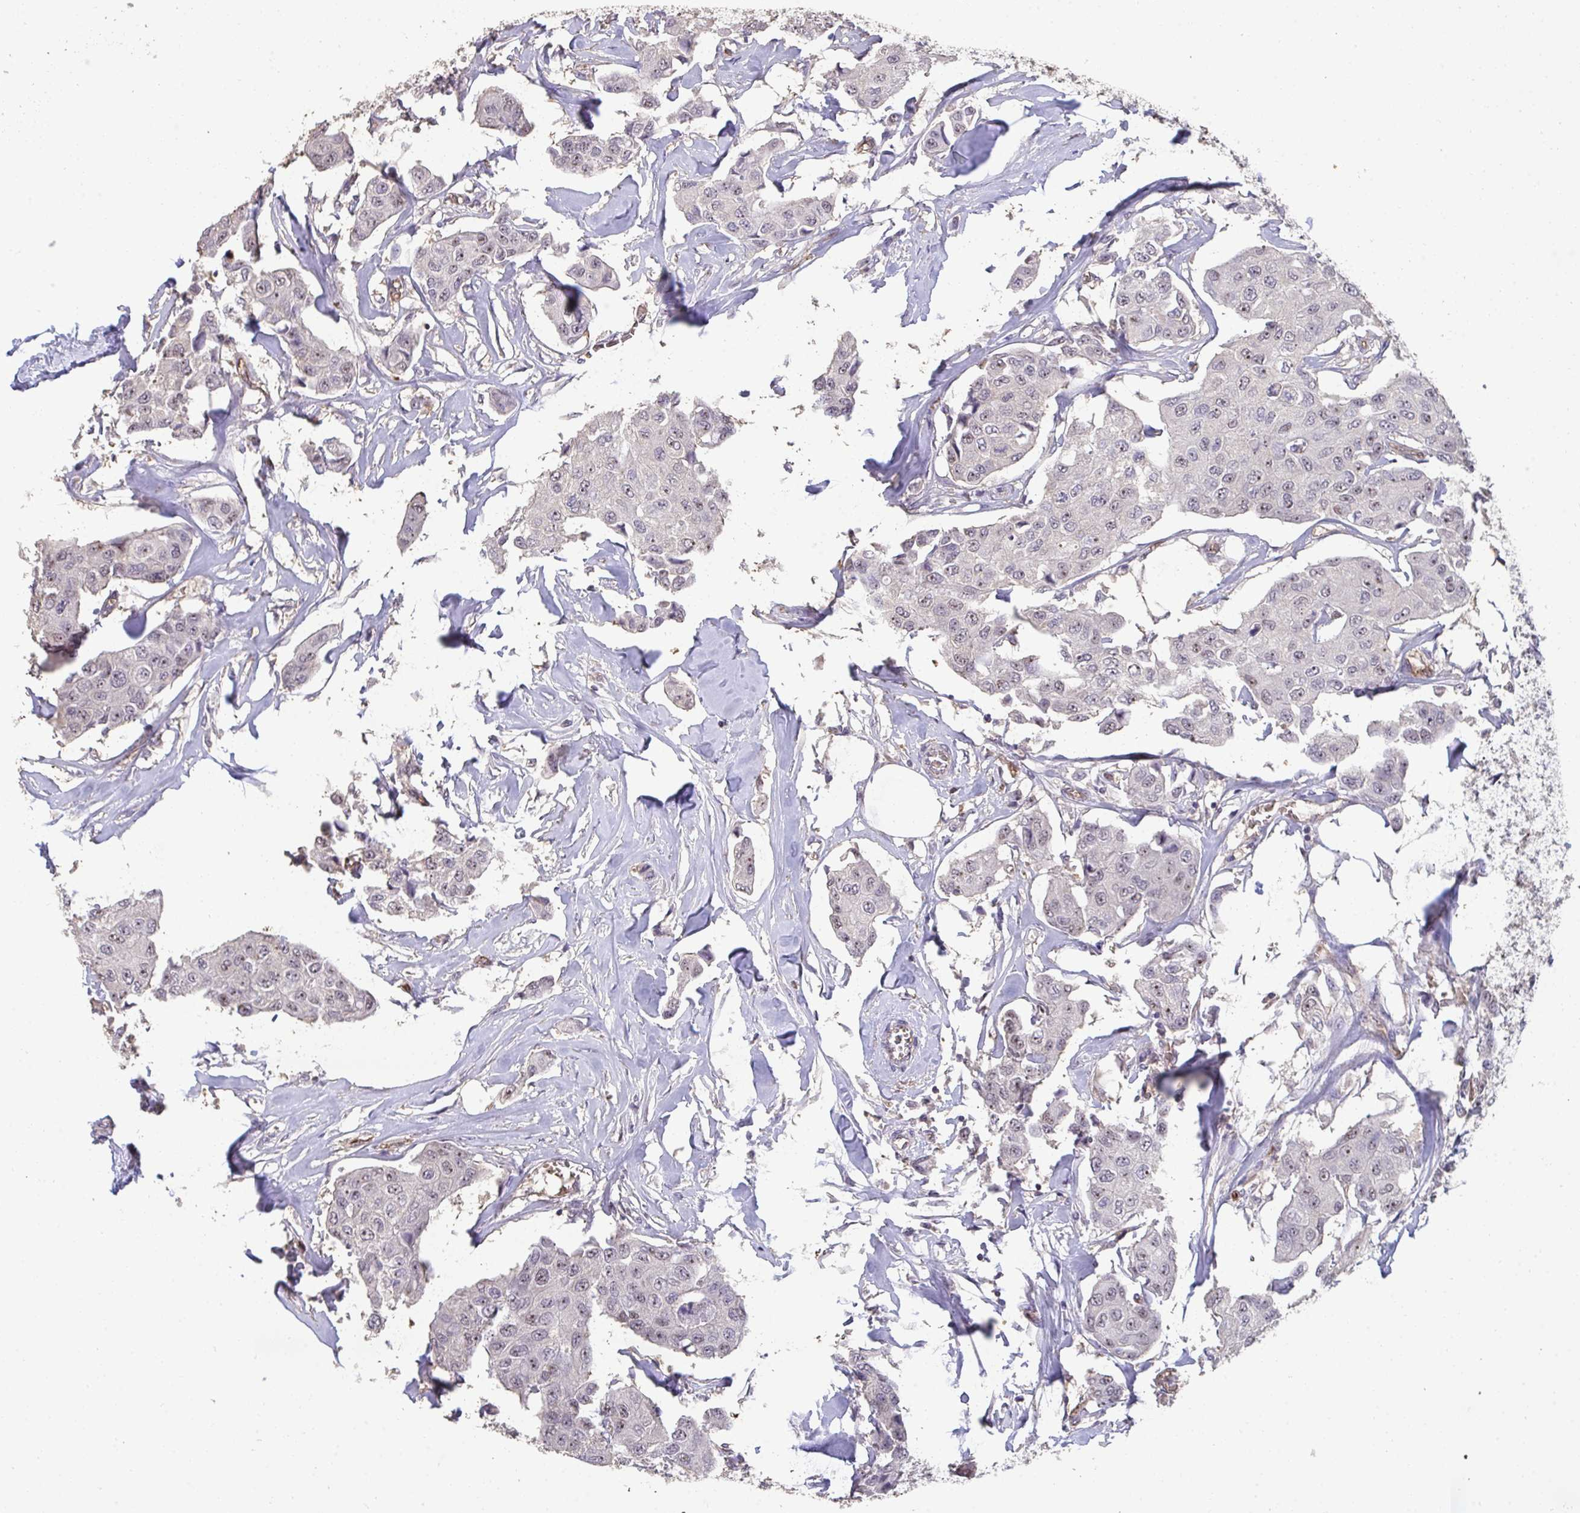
{"staining": {"intensity": "weak", "quantity": ">75%", "location": "nuclear"}, "tissue": "breast cancer", "cell_type": "Tumor cells", "image_type": "cancer", "snomed": [{"axis": "morphology", "description": "Duct carcinoma"}, {"axis": "topography", "description": "Breast"}, {"axis": "topography", "description": "Lymph node"}], "caption": "Protein positivity by immunohistochemistry shows weak nuclear staining in approximately >75% of tumor cells in breast cancer (infiltrating ductal carcinoma).", "gene": "SENP3", "patient": {"sex": "female", "age": 80}}